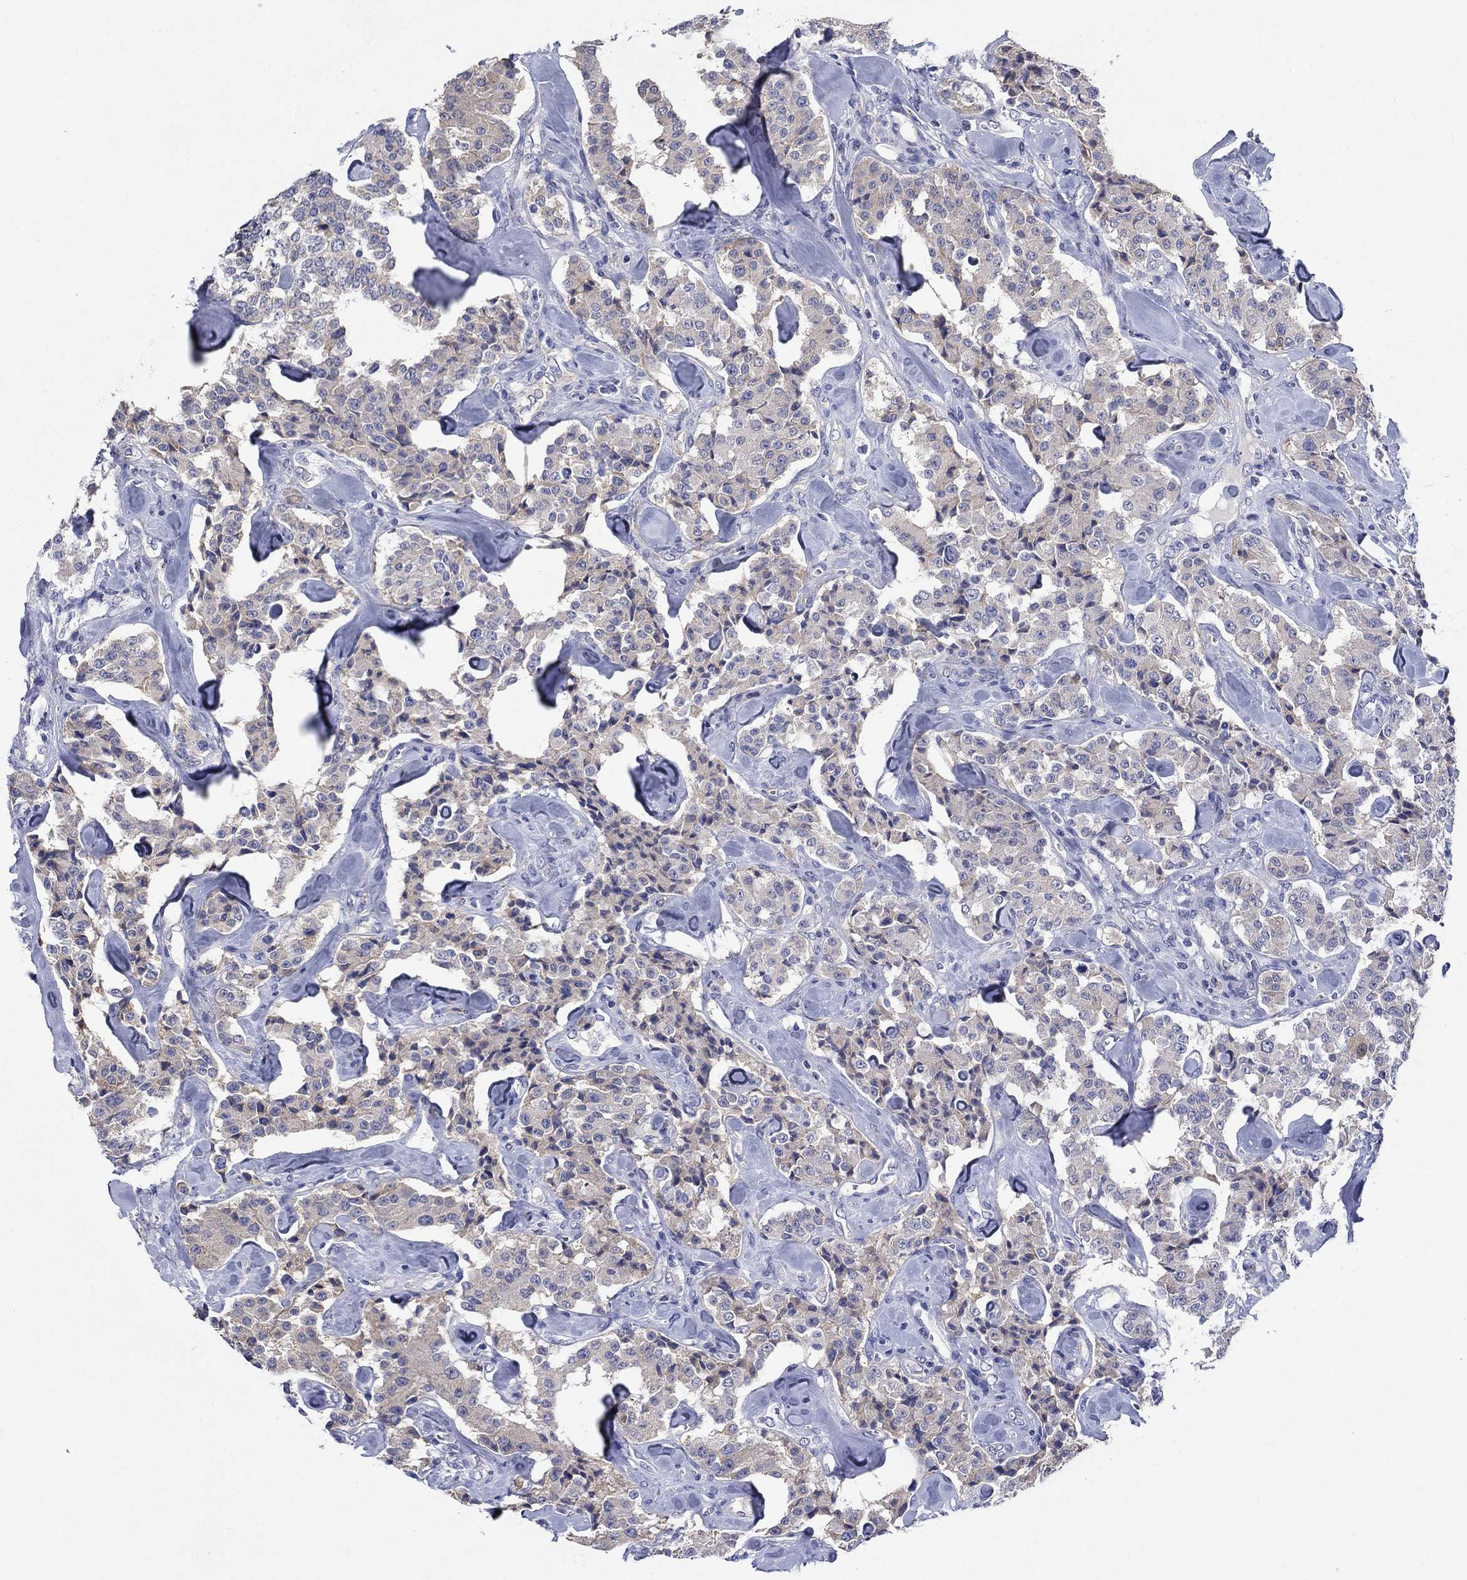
{"staining": {"intensity": "negative", "quantity": "none", "location": "none"}, "tissue": "carcinoid", "cell_type": "Tumor cells", "image_type": "cancer", "snomed": [{"axis": "morphology", "description": "Carcinoid, malignant, NOS"}, {"axis": "topography", "description": "Pancreas"}], "caption": "Immunohistochemistry of carcinoid exhibits no positivity in tumor cells.", "gene": "SULT2B1", "patient": {"sex": "male", "age": 41}}